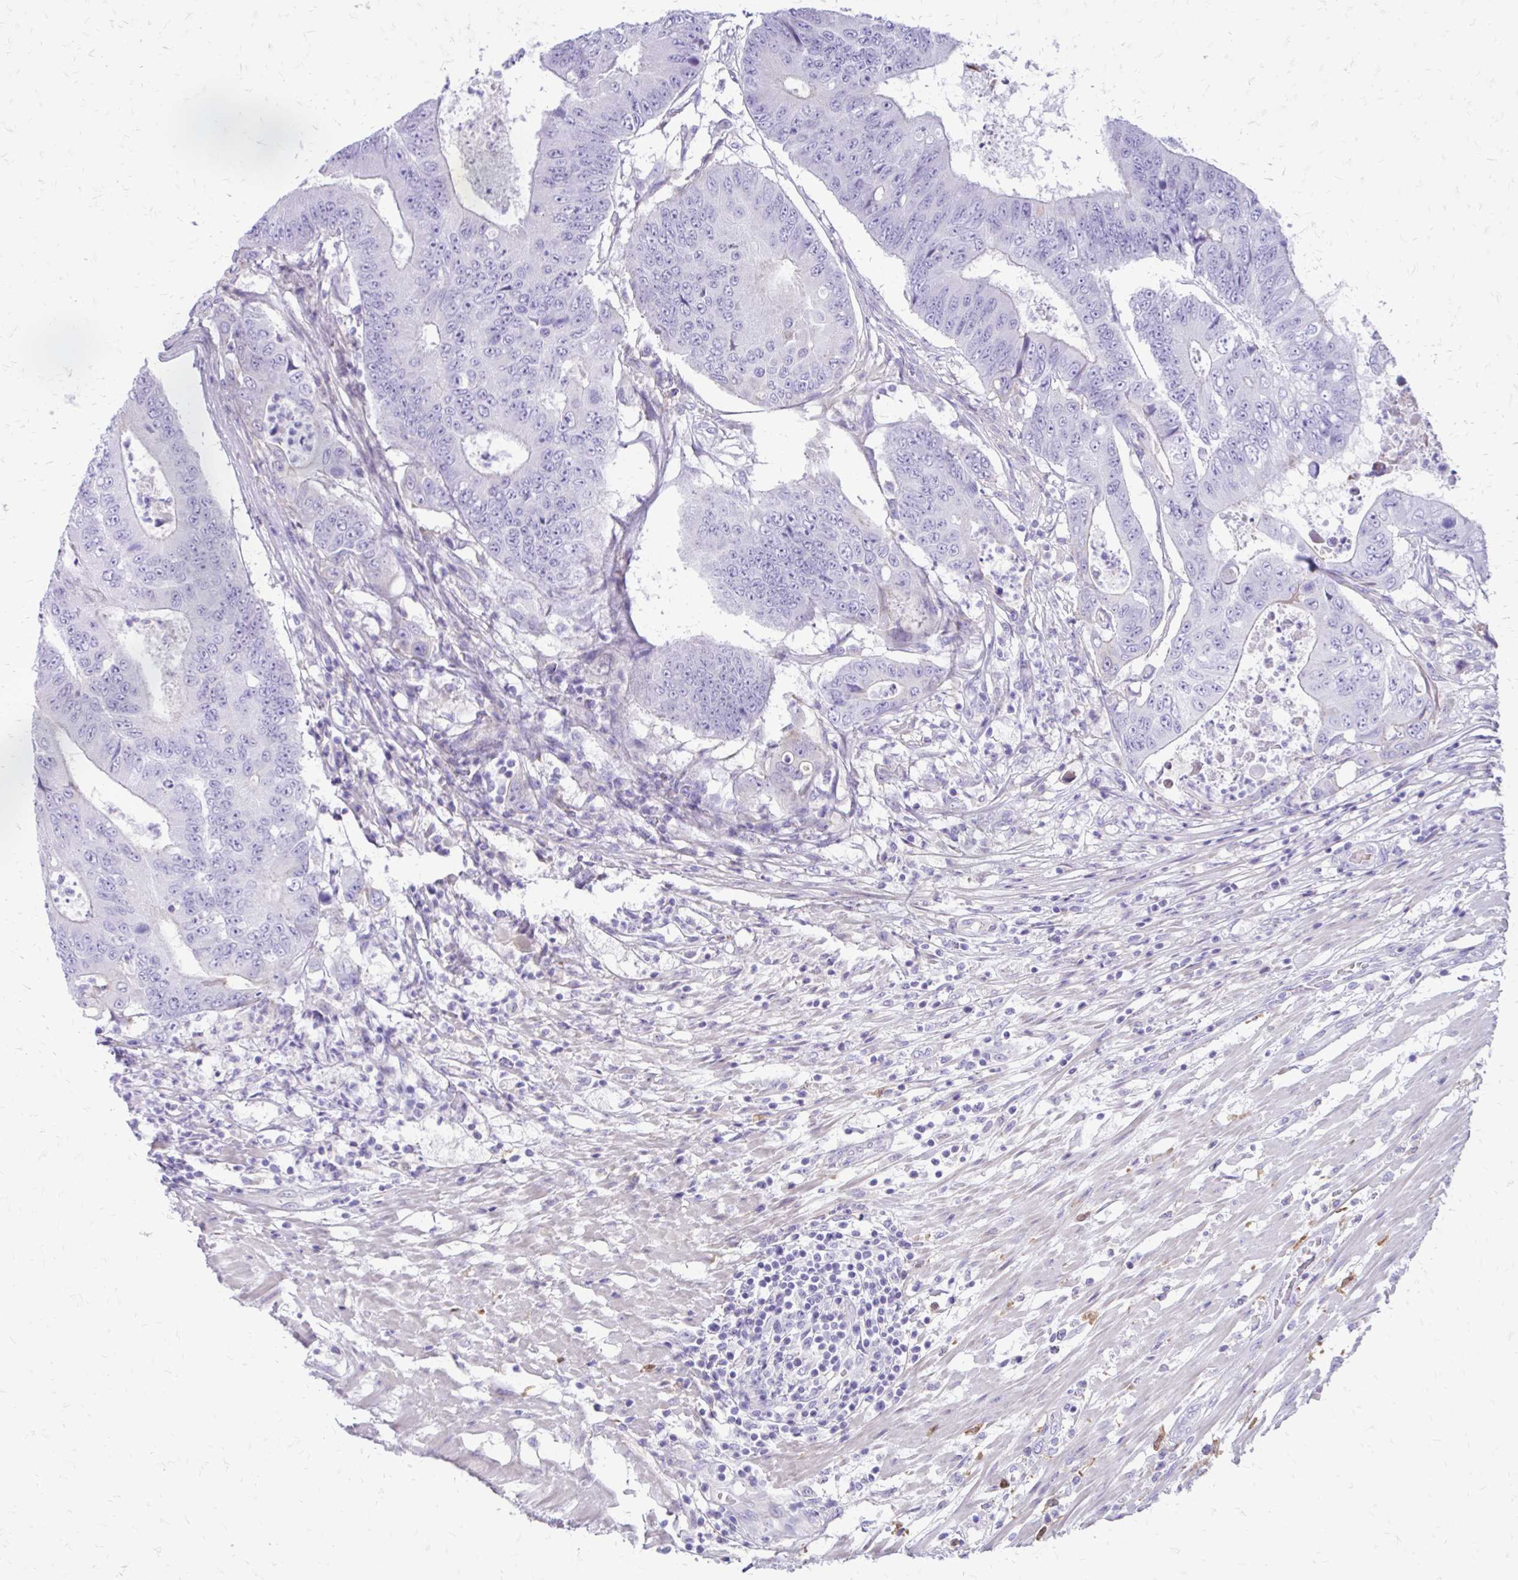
{"staining": {"intensity": "negative", "quantity": "none", "location": "none"}, "tissue": "colorectal cancer", "cell_type": "Tumor cells", "image_type": "cancer", "snomed": [{"axis": "morphology", "description": "Adenocarcinoma, NOS"}, {"axis": "topography", "description": "Colon"}], "caption": "Immunohistochemistry (IHC) of human adenocarcinoma (colorectal) demonstrates no positivity in tumor cells.", "gene": "SIGLEC11", "patient": {"sex": "female", "age": 48}}